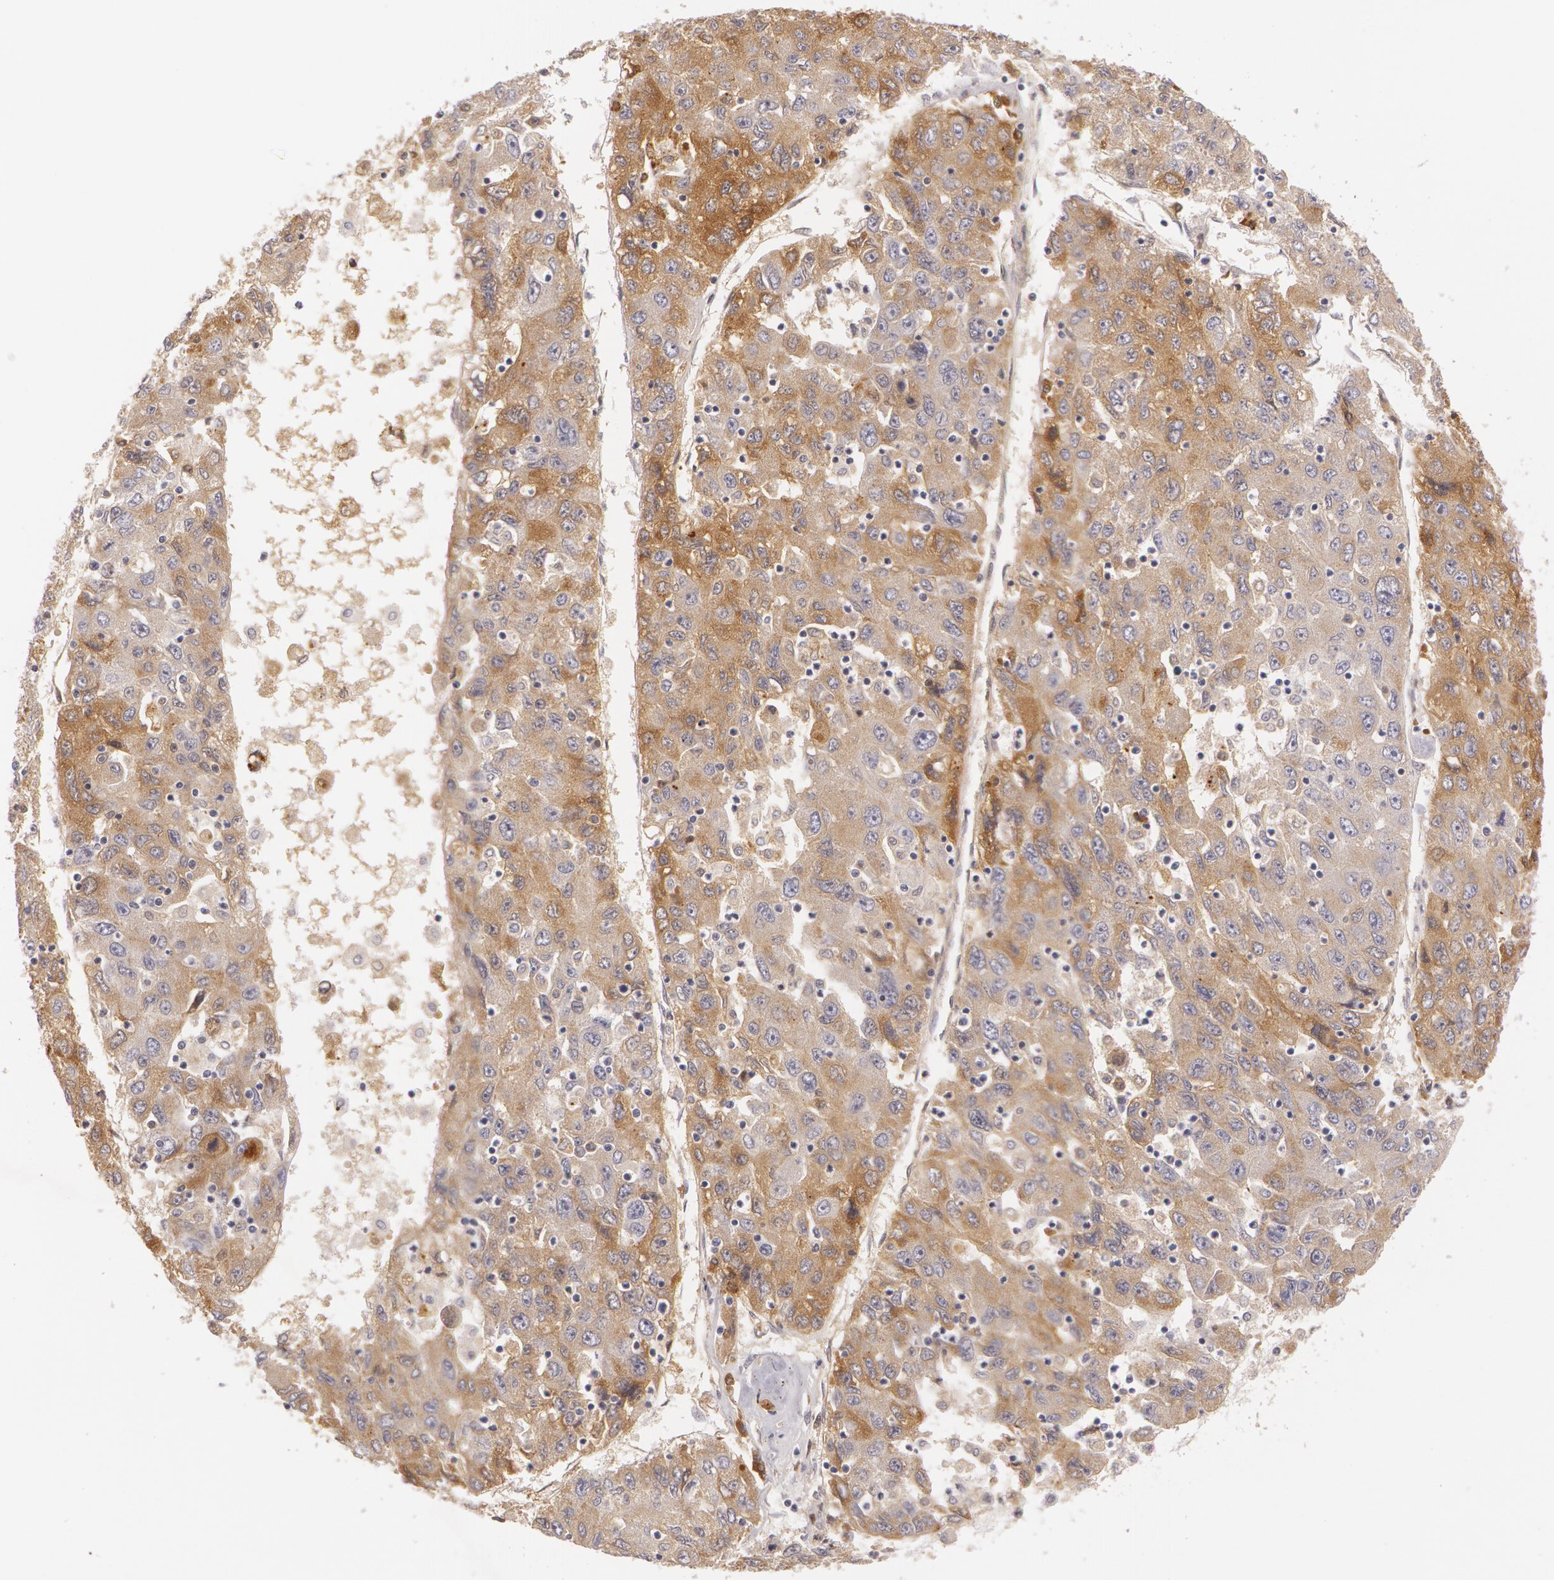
{"staining": {"intensity": "moderate", "quantity": ">75%", "location": "cytoplasmic/membranous"}, "tissue": "liver cancer", "cell_type": "Tumor cells", "image_type": "cancer", "snomed": [{"axis": "morphology", "description": "Carcinoma, Hepatocellular, NOS"}, {"axis": "topography", "description": "Liver"}], "caption": "DAB (3,3'-diaminobenzidine) immunohistochemical staining of human liver hepatocellular carcinoma shows moderate cytoplasmic/membranous protein positivity in approximately >75% of tumor cells.", "gene": "LBP", "patient": {"sex": "male", "age": 49}}